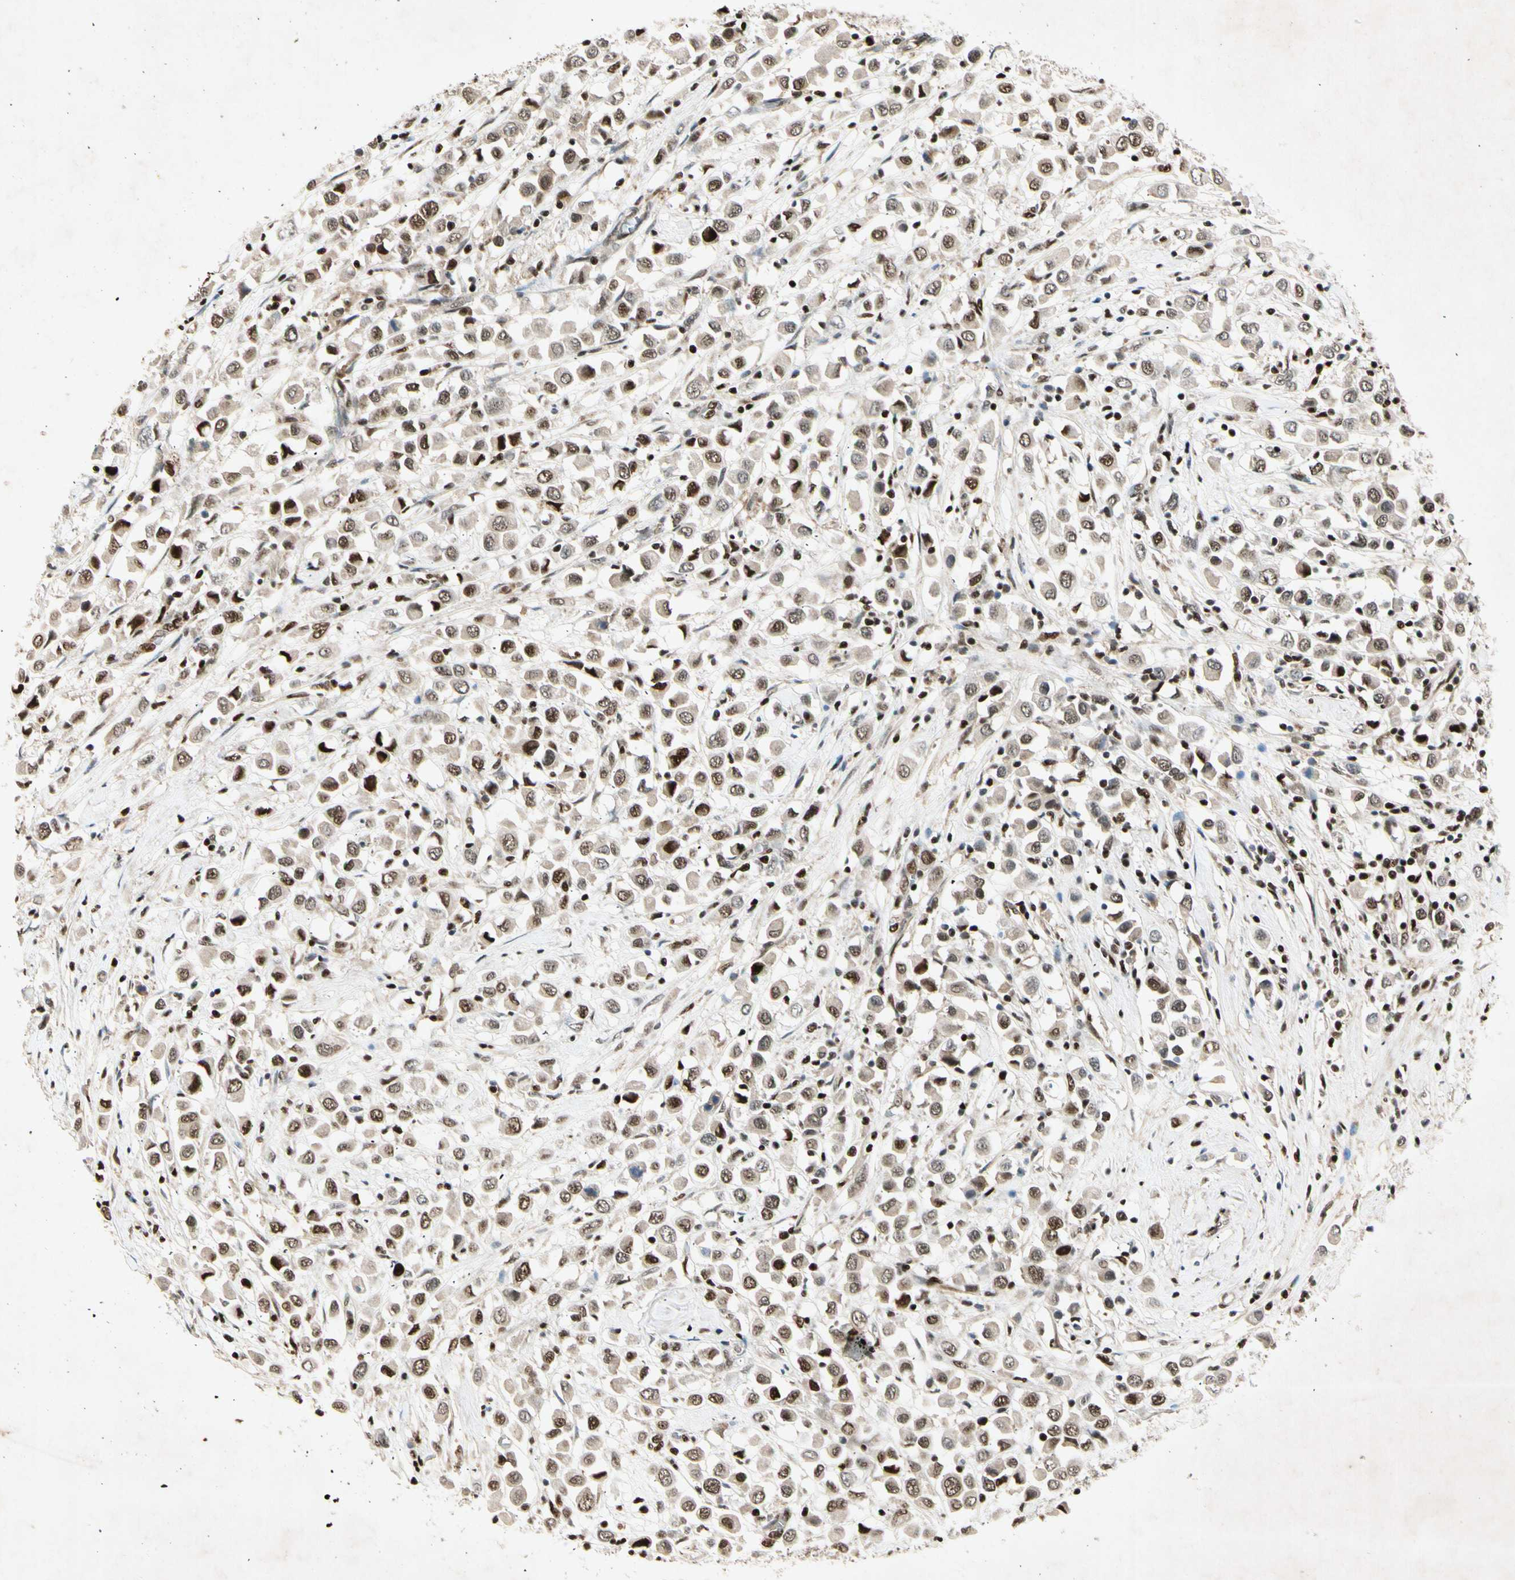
{"staining": {"intensity": "strong", "quantity": ">75%", "location": "nuclear"}, "tissue": "breast cancer", "cell_type": "Tumor cells", "image_type": "cancer", "snomed": [{"axis": "morphology", "description": "Duct carcinoma"}, {"axis": "topography", "description": "Breast"}], "caption": "This is a photomicrograph of immunohistochemistry staining of infiltrating ductal carcinoma (breast), which shows strong staining in the nuclear of tumor cells.", "gene": "RNF43", "patient": {"sex": "female", "age": 61}}